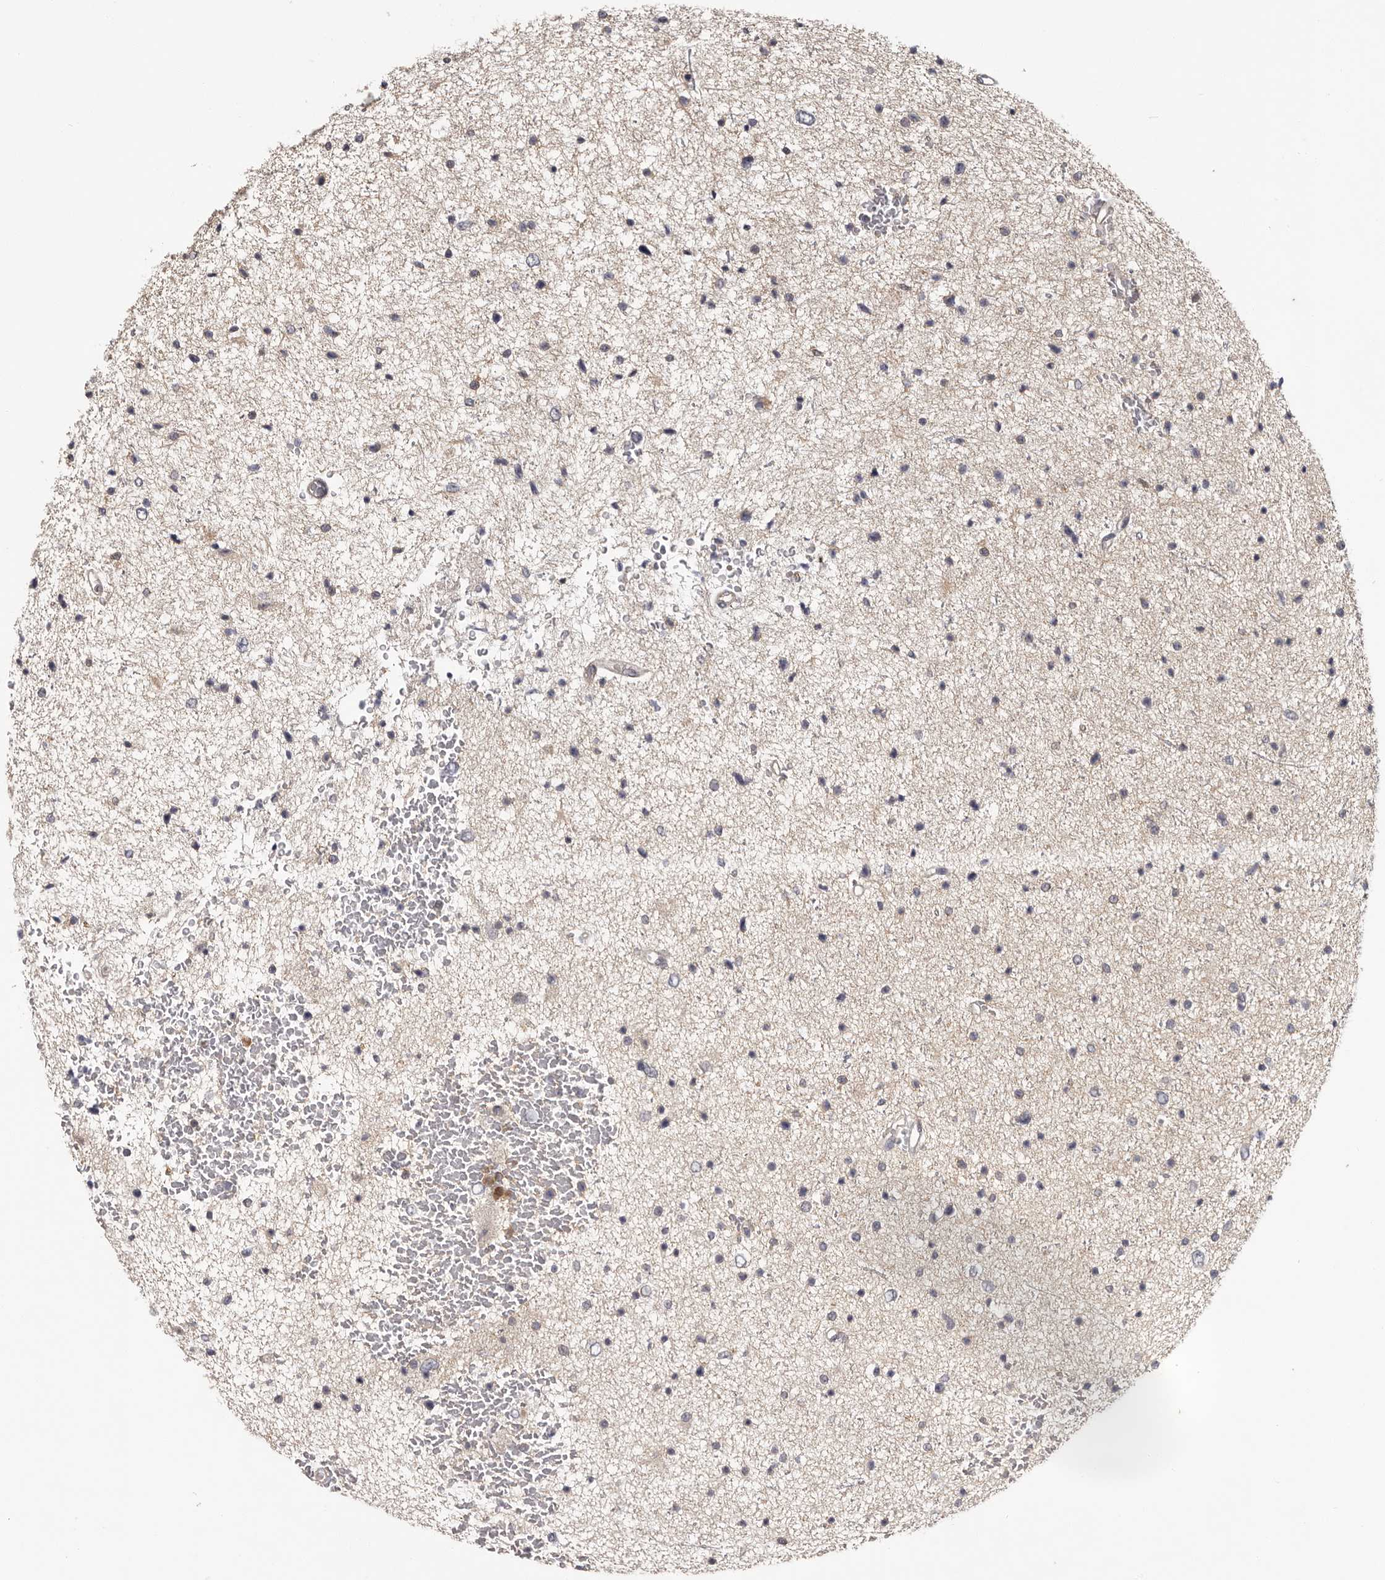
{"staining": {"intensity": "weak", "quantity": "<25%", "location": "cytoplasmic/membranous"}, "tissue": "glioma", "cell_type": "Tumor cells", "image_type": "cancer", "snomed": [{"axis": "morphology", "description": "Glioma, malignant, Low grade"}, {"axis": "topography", "description": "Cerebral cortex"}], "caption": "Tumor cells are negative for brown protein staining in malignant glioma (low-grade).", "gene": "ANKRD44", "patient": {"sex": "female", "age": 39}}